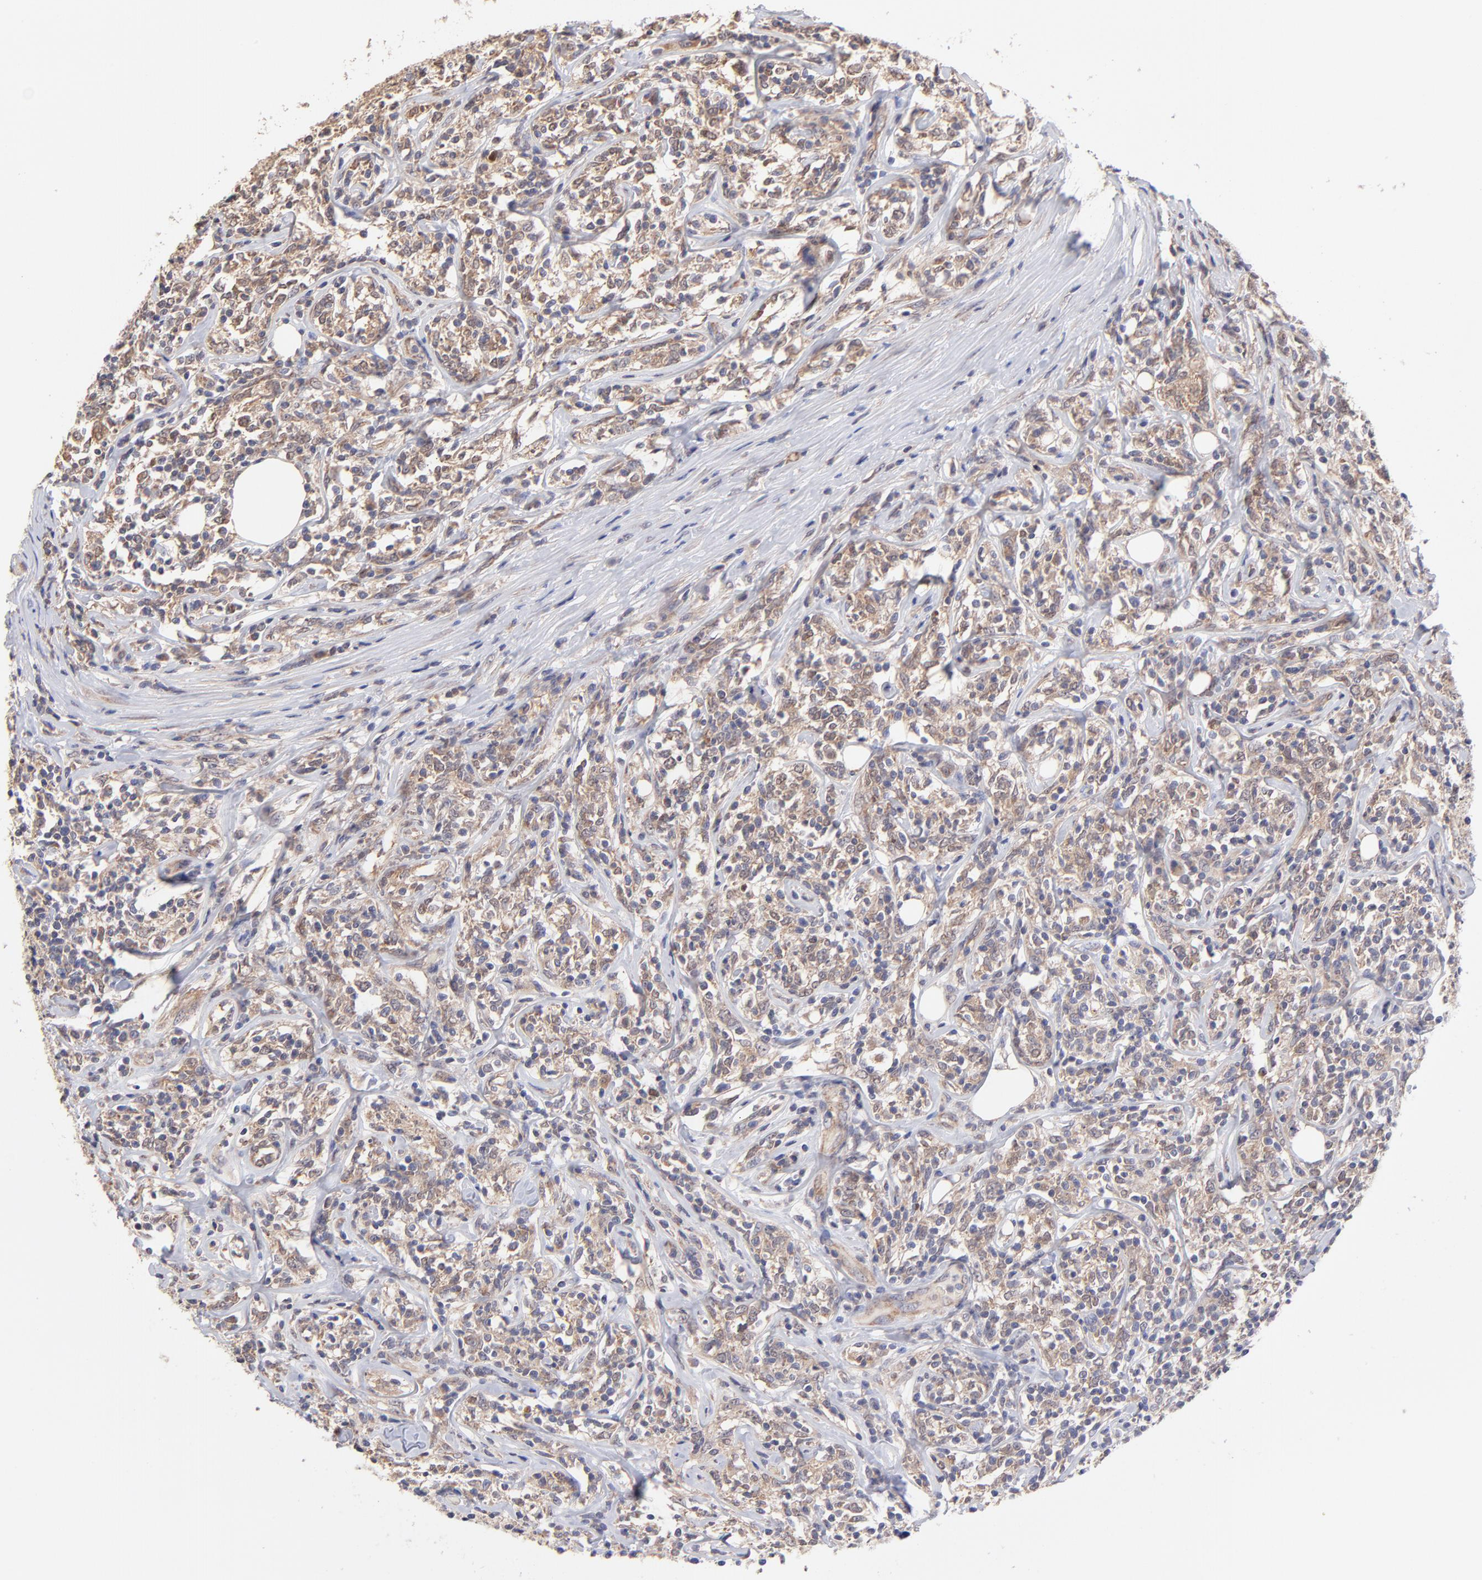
{"staining": {"intensity": "moderate", "quantity": ">75%", "location": "cytoplasmic/membranous"}, "tissue": "lymphoma", "cell_type": "Tumor cells", "image_type": "cancer", "snomed": [{"axis": "morphology", "description": "Malignant lymphoma, non-Hodgkin's type, High grade"}, {"axis": "topography", "description": "Lymph node"}], "caption": "Immunohistochemical staining of high-grade malignant lymphoma, non-Hodgkin's type demonstrates medium levels of moderate cytoplasmic/membranous staining in about >75% of tumor cells.", "gene": "UBE2H", "patient": {"sex": "female", "age": 84}}